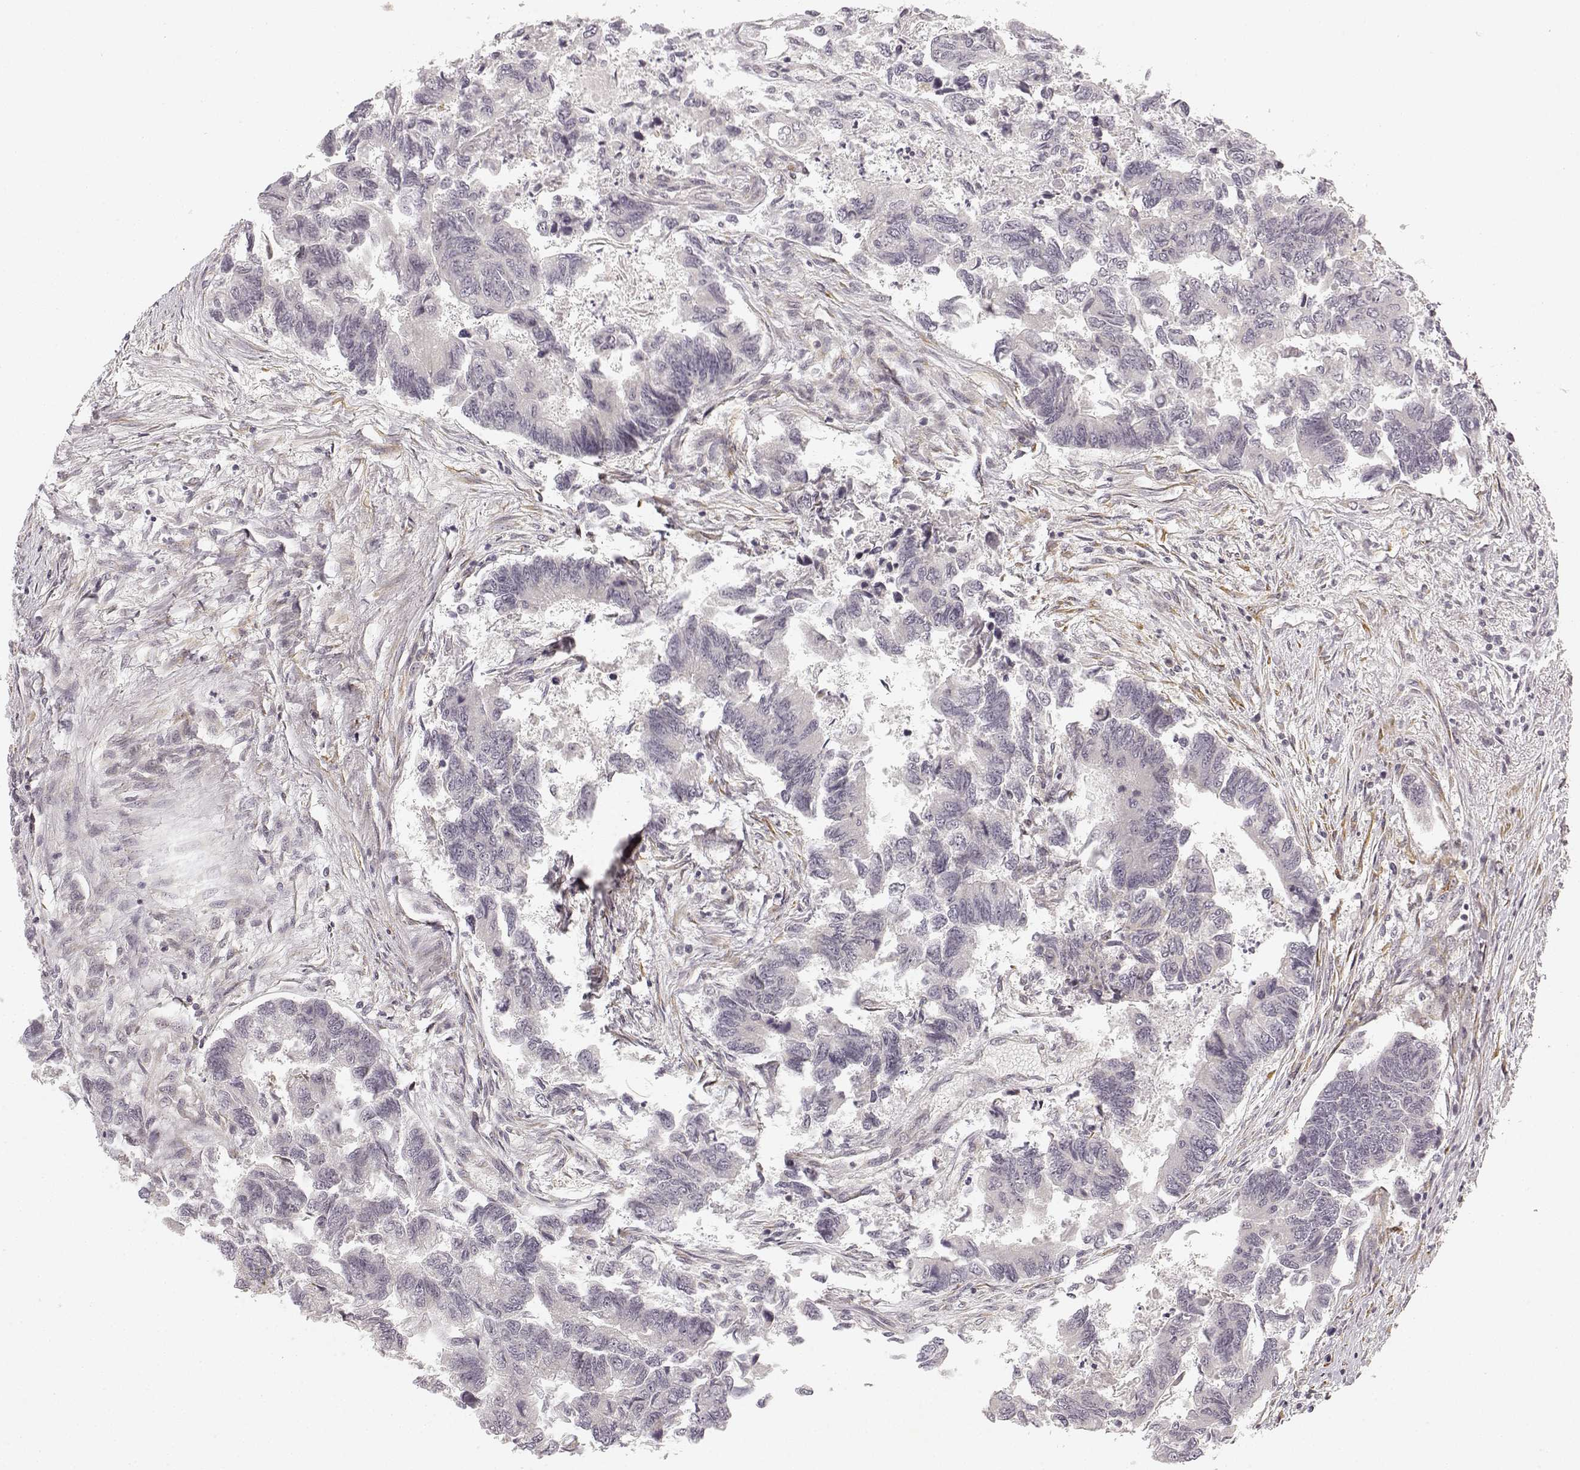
{"staining": {"intensity": "negative", "quantity": "none", "location": "none"}, "tissue": "colorectal cancer", "cell_type": "Tumor cells", "image_type": "cancer", "snomed": [{"axis": "morphology", "description": "Adenocarcinoma, NOS"}, {"axis": "topography", "description": "Colon"}], "caption": "High magnification brightfield microscopy of colorectal cancer stained with DAB (brown) and counterstained with hematoxylin (blue): tumor cells show no significant positivity. The staining was performed using DAB (3,3'-diaminobenzidine) to visualize the protein expression in brown, while the nuclei were stained in blue with hematoxylin (Magnification: 20x).", "gene": "MED12L", "patient": {"sex": "female", "age": 65}}